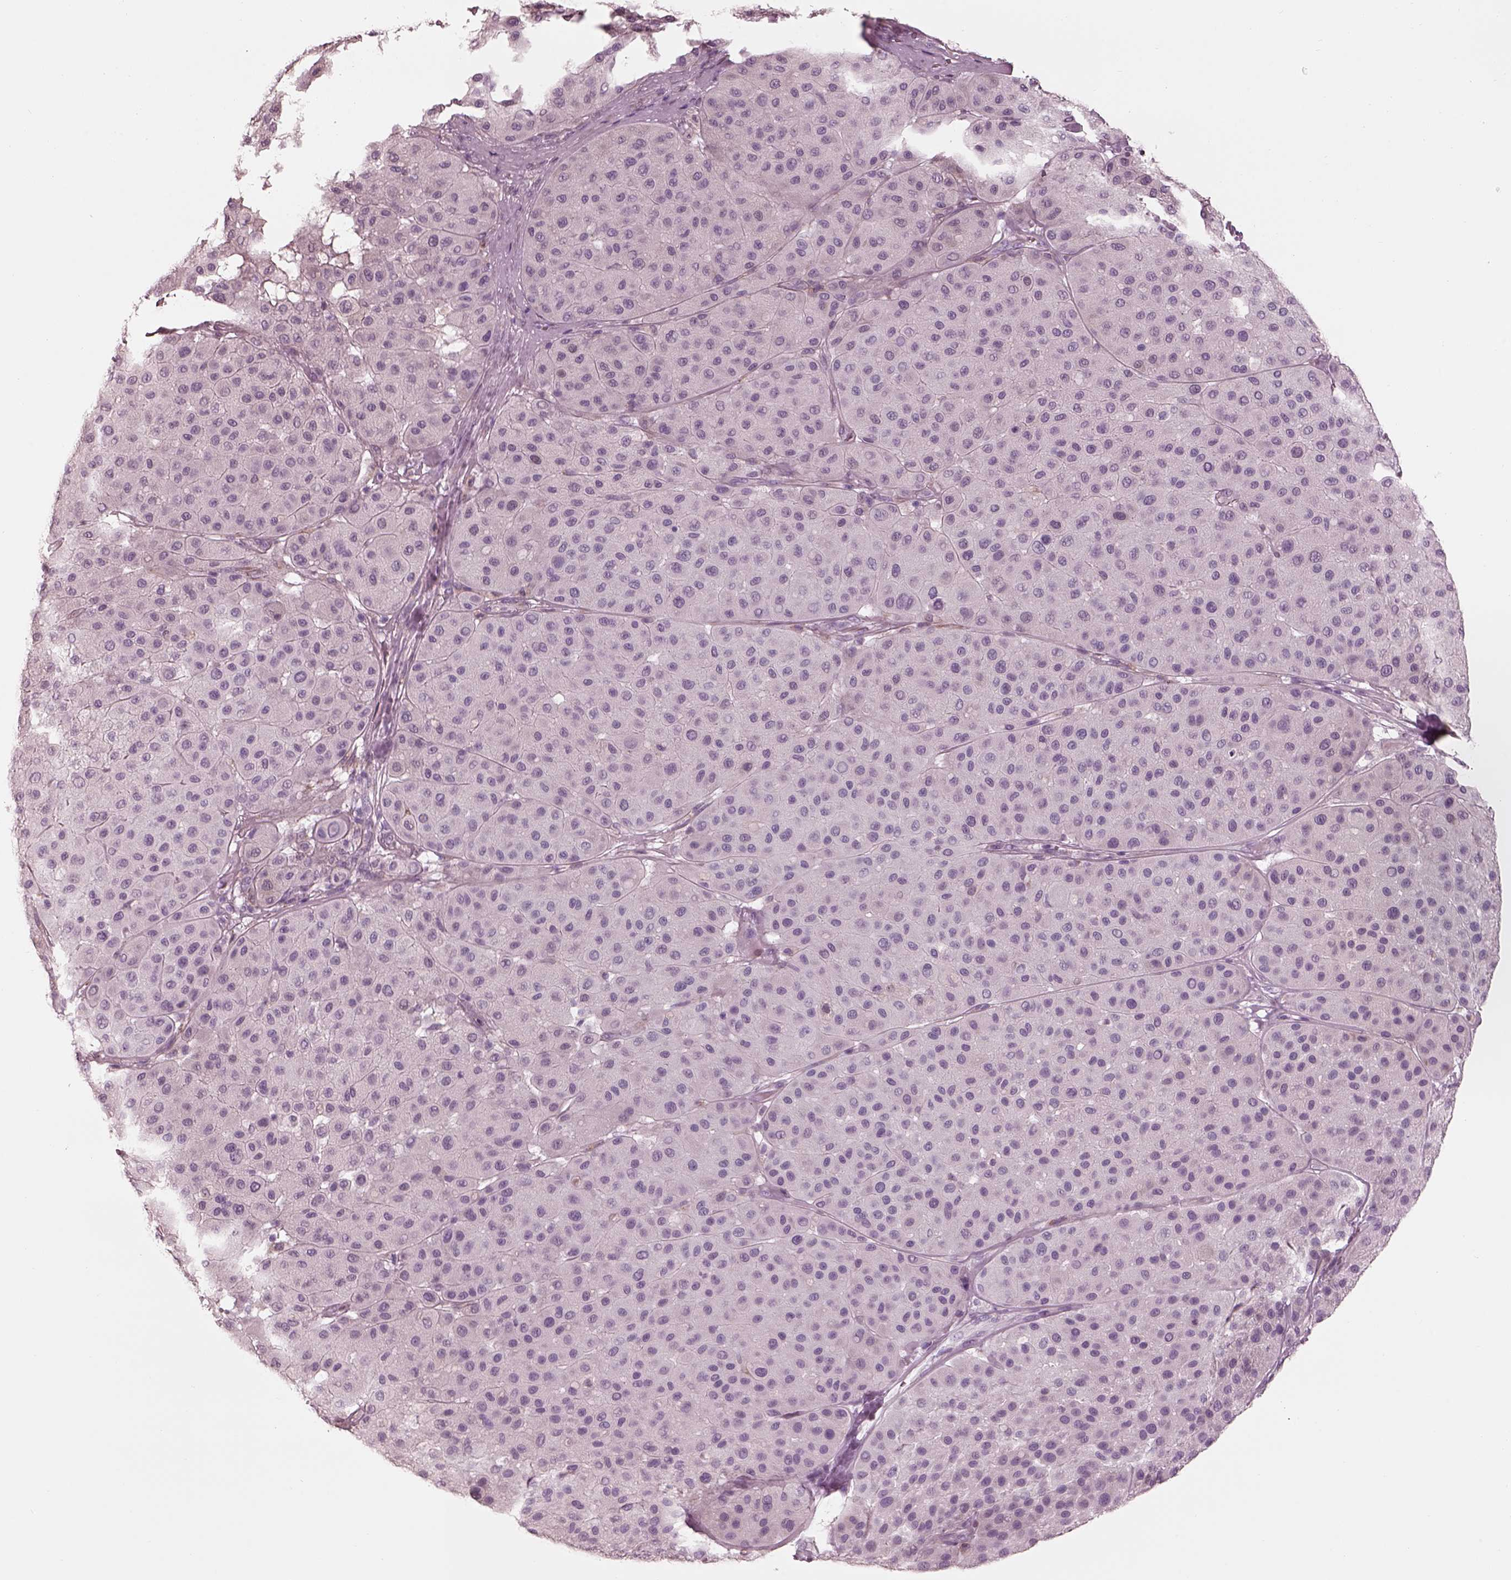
{"staining": {"intensity": "negative", "quantity": "none", "location": "none"}, "tissue": "melanoma", "cell_type": "Tumor cells", "image_type": "cancer", "snomed": [{"axis": "morphology", "description": "Malignant melanoma, Metastatic site"}, {"axis": "topography", "description": "Smooth muscle"}], "caption": "Immunohistochemistry (IHC) of human melanoma demonstrates no expression in tumor cells. The staining is performed using DAB (3,3'-diaminobenzidine) brown chromogen with nuclei counter-stained in using hematoxylin.", "gene": "CADM2", "patient": {"sex": "male", "age": 41}}